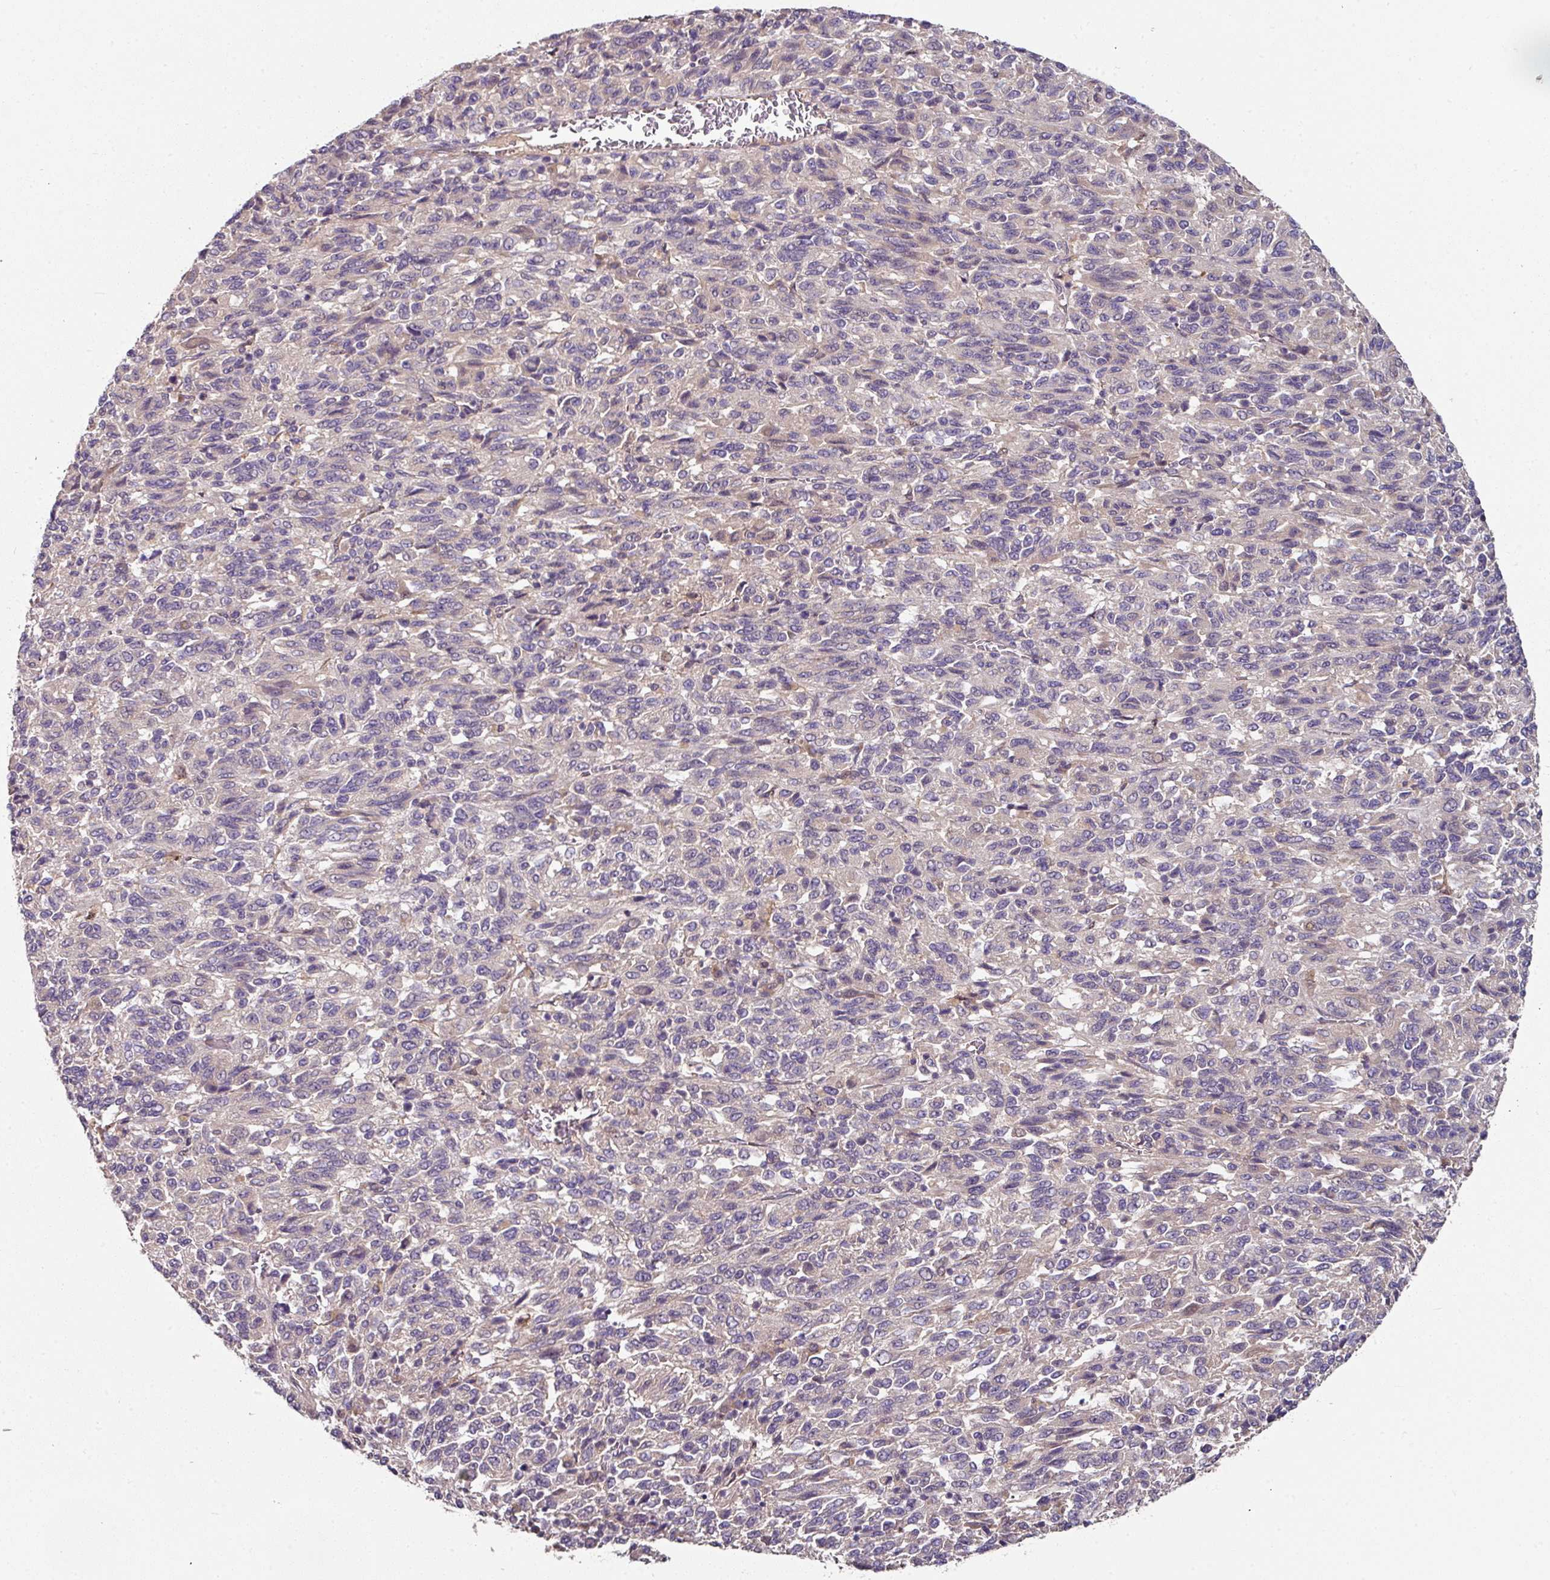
{"staining": {"intensity": "negative", "quantity": "none", "location": "none"}, "tissue": "melanoma", "cell_type": "Tumor cells", "image_type": "cancer", "snomed": [{"axis": "morphology", "description": "Malignant melanoma, Metastatic site"}, {"axis": "topography", "description": "Lung"}], "caption": "Immunohistochemical staining of melanoma reveals no significant staining in tumor cells.", "gene": "C4orf48", "patient": {"sex": "male", "age": 64}}